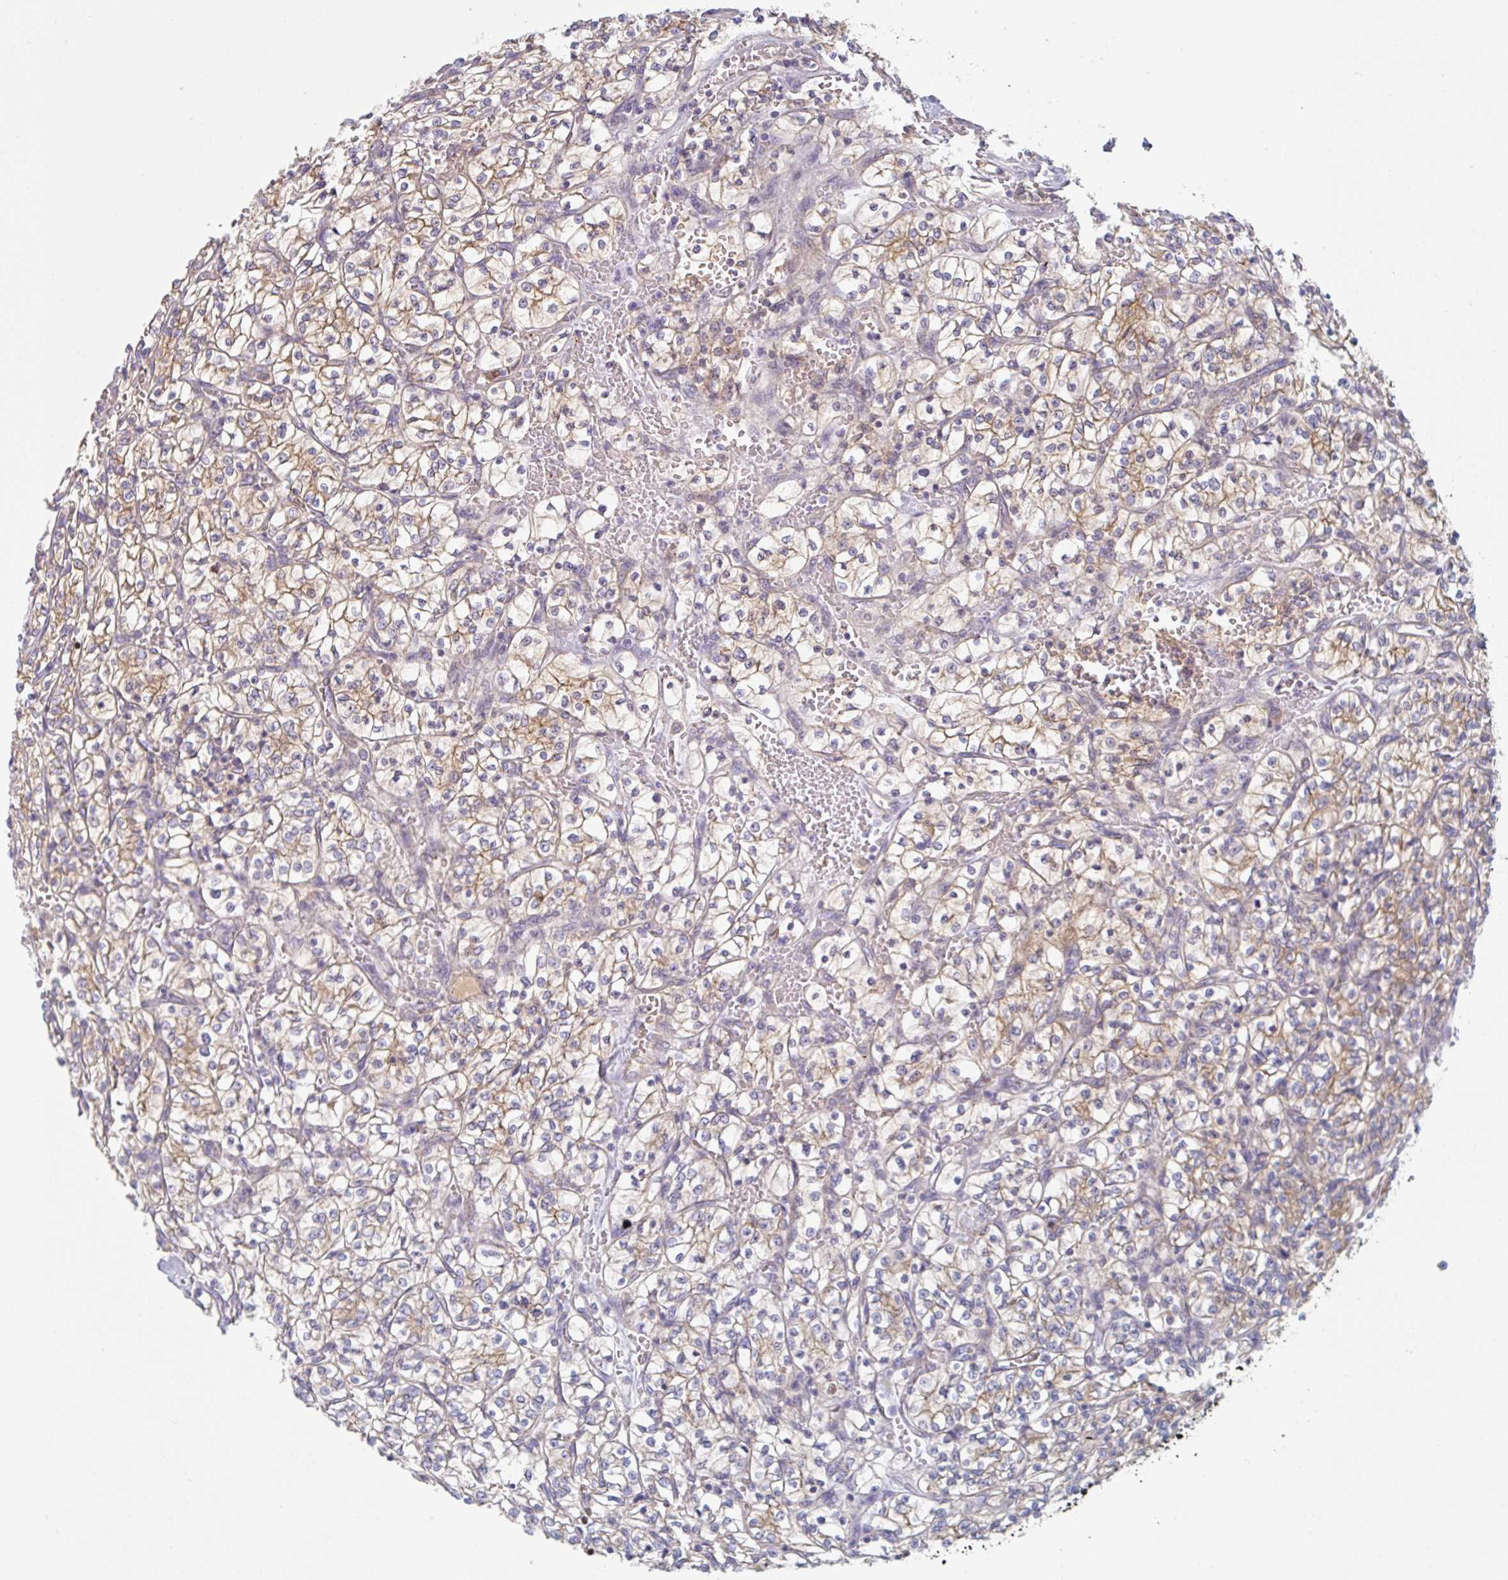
{"staining": {"intensity": "weak", "quantity": ">75%", "location": "cytoplasmic/membranous"}, "tissue": "renal cancer", "cell_type": "Tumor cells", "image_type": "cancer", "snomed": [{"axis": "morphology", "description": "Adenocarcinoma, NOS"}, {"axis": "topography", "description": "Kidney"}], "caption": "This is an image of immunohistochemistry (IHC) staining of renal cancer (adenocarcinoma), which shows weak expression in the cytoplasmic/membranous of tumor cells.", "gene": "AMPD2", "patient": {"sex": "female", "age": 64}}